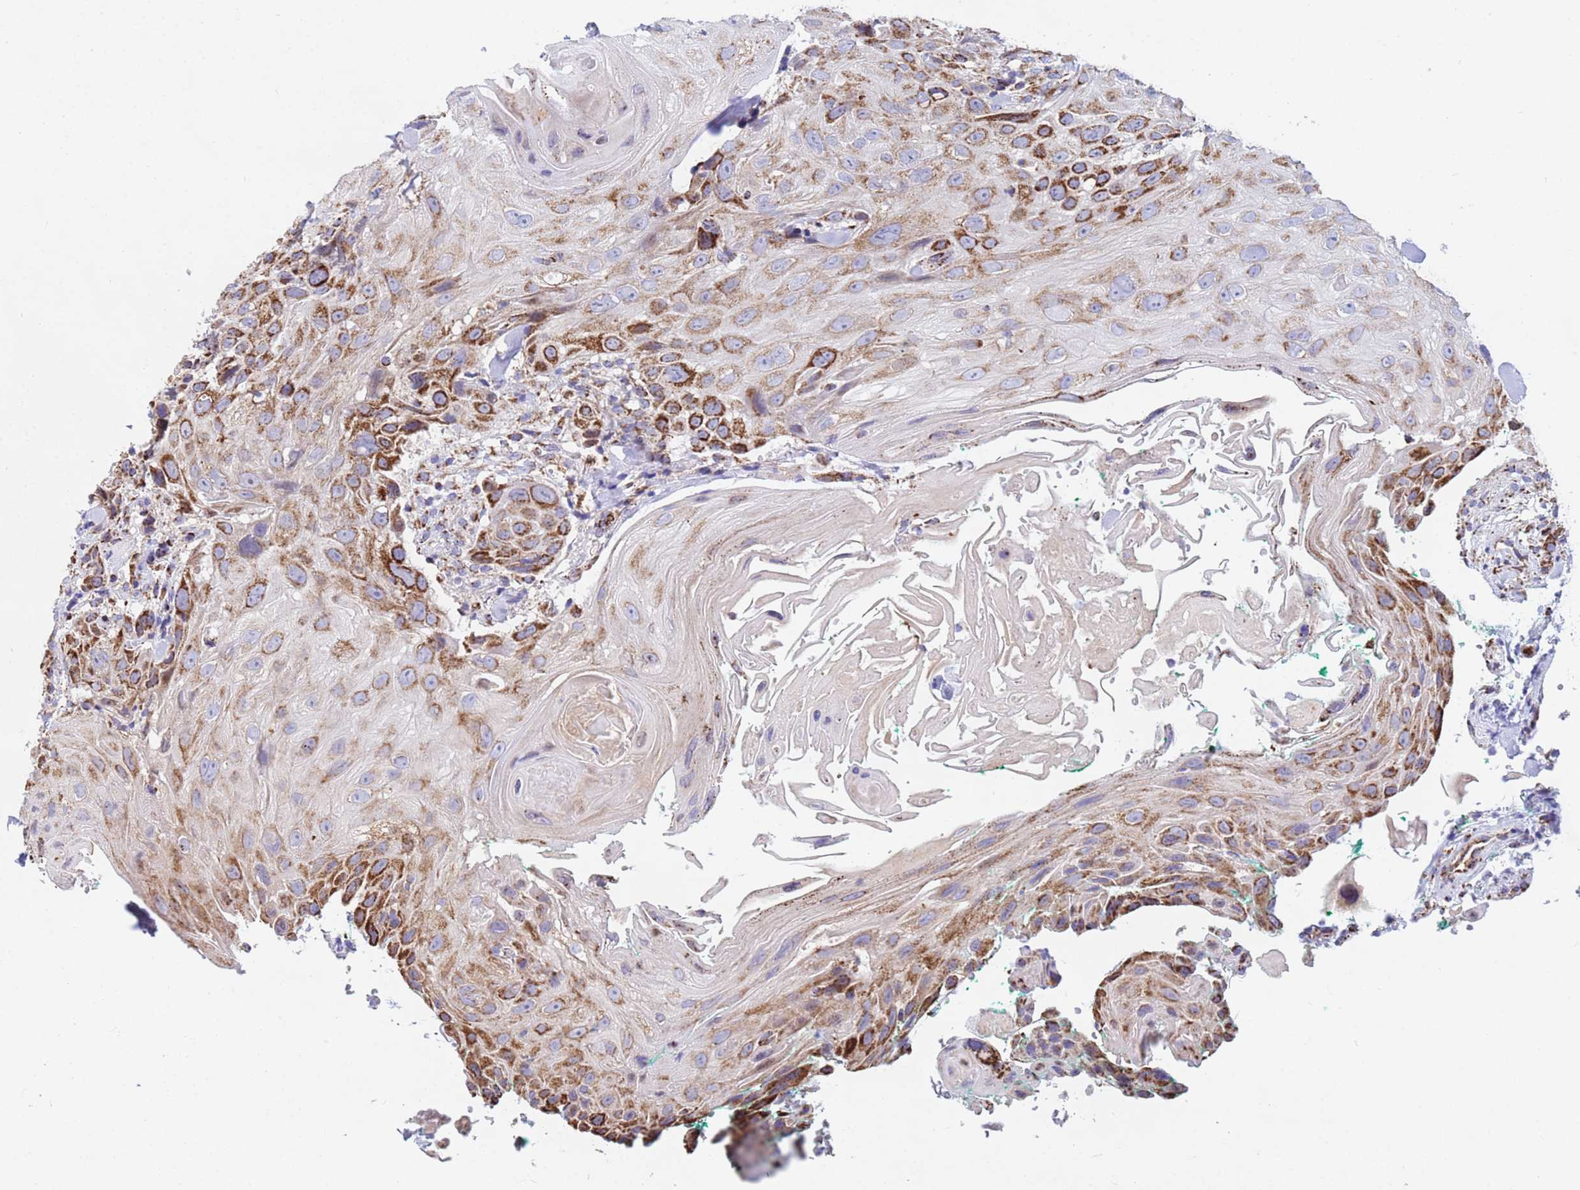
{"staining": {"intensity": "strong", "quantity": "25%-75%", "location": "cytoplasmic/membranous"}, "tissue": "head and neck cancer", "cell_type": "Tumor cells", "image_type": "cancer", "snomed": [{"axis": "morphology", "description": "Squamous cell carcinoma, NOS"}, {"axis": "topography", "description": "Head-Neck"}], "caption": "The immunohistochemical stain highlights strong cytoplasmic/membranous staining in tumor cells of squamous cell carcinoma (head and neck) tissue.", "gene": "TUBGCP3", "patient": {"sex": "male", "age": 81}}